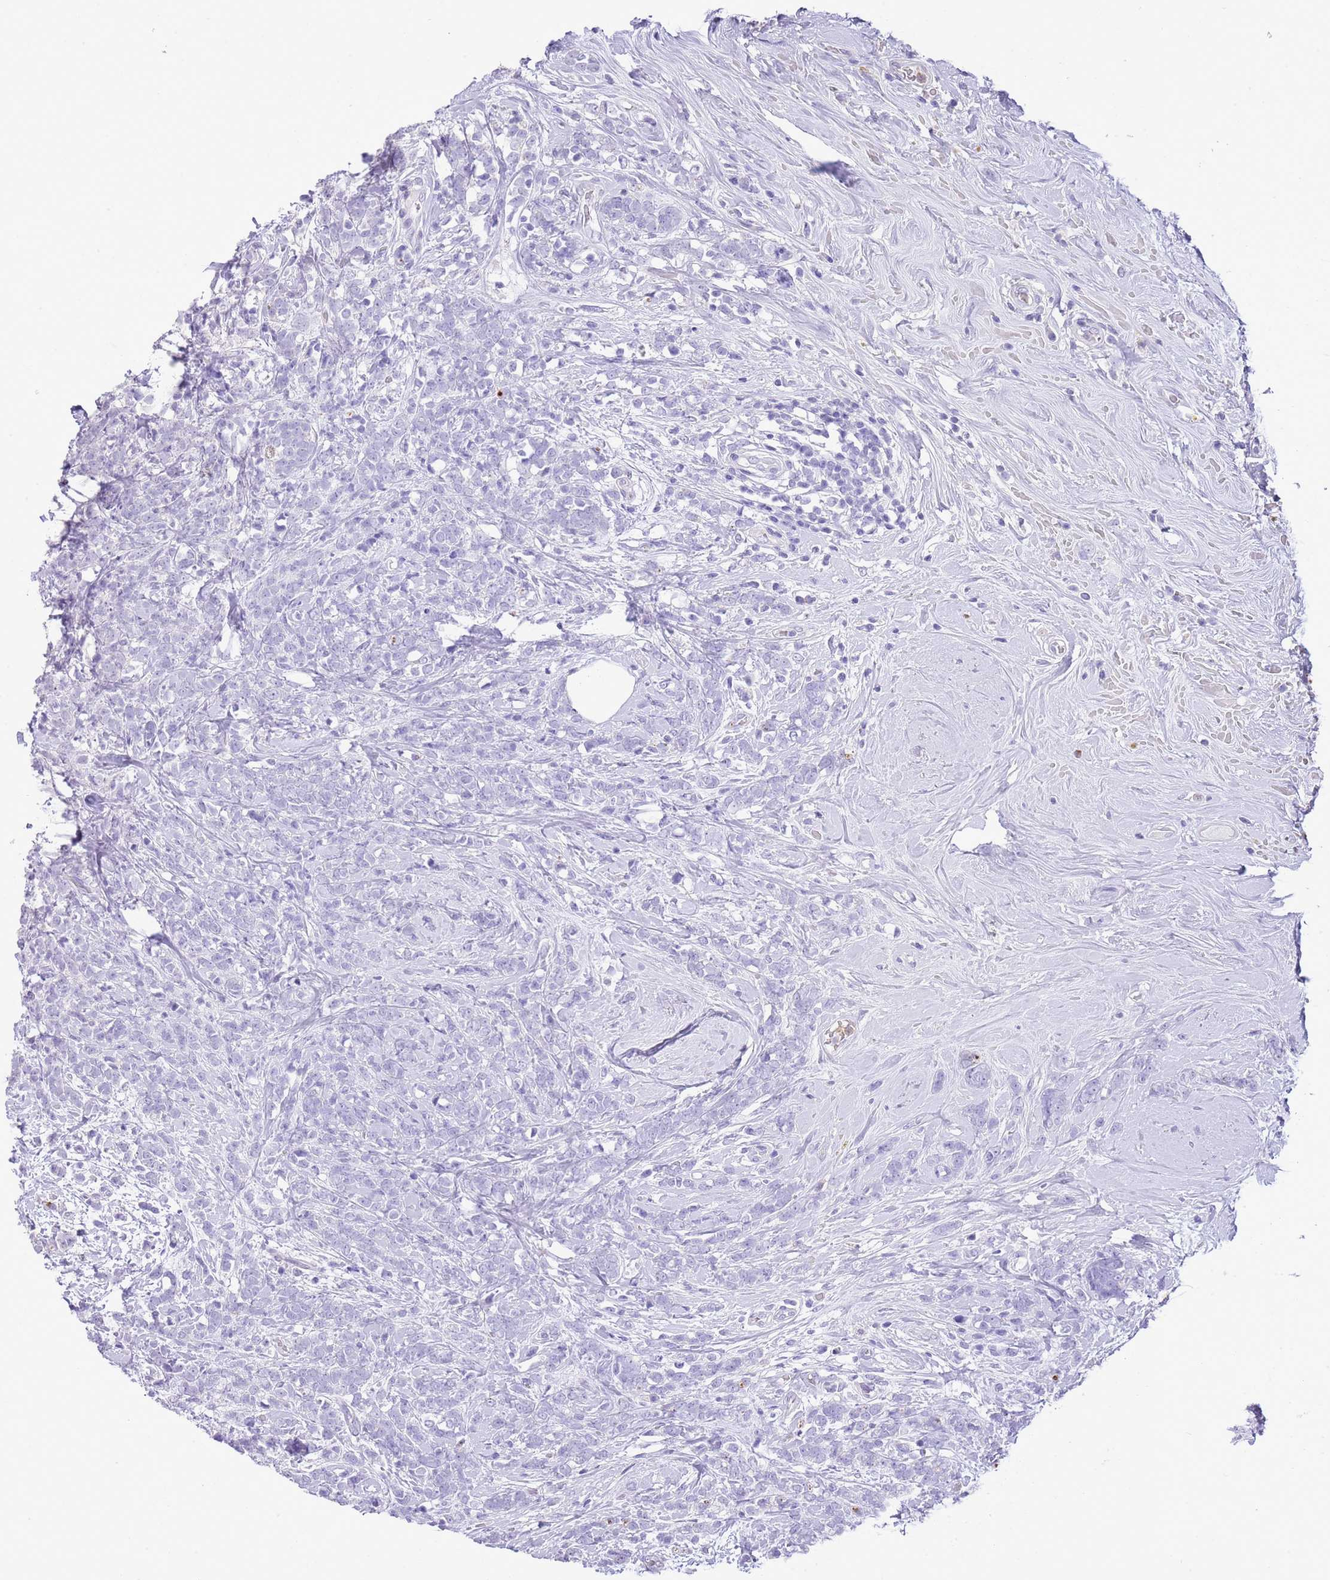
{"staining": {"intensity": "negative", "quantity": "none", "location": "none"}, "tissue": "breast cancer", "cell_type": "Tumor cells", "image_type": "cancer", "snomed": [{"axis": "morphology", "description": "Lobular carcinoma"}, {"axis": "topography", "description": "Breast"}], "caption": "Immunohistochemistry of human breast lobular carcinoma reveals no staining in tumor cells.", "gene": "OR2Z1", "patient": {"sex": "female", "age": 58}}